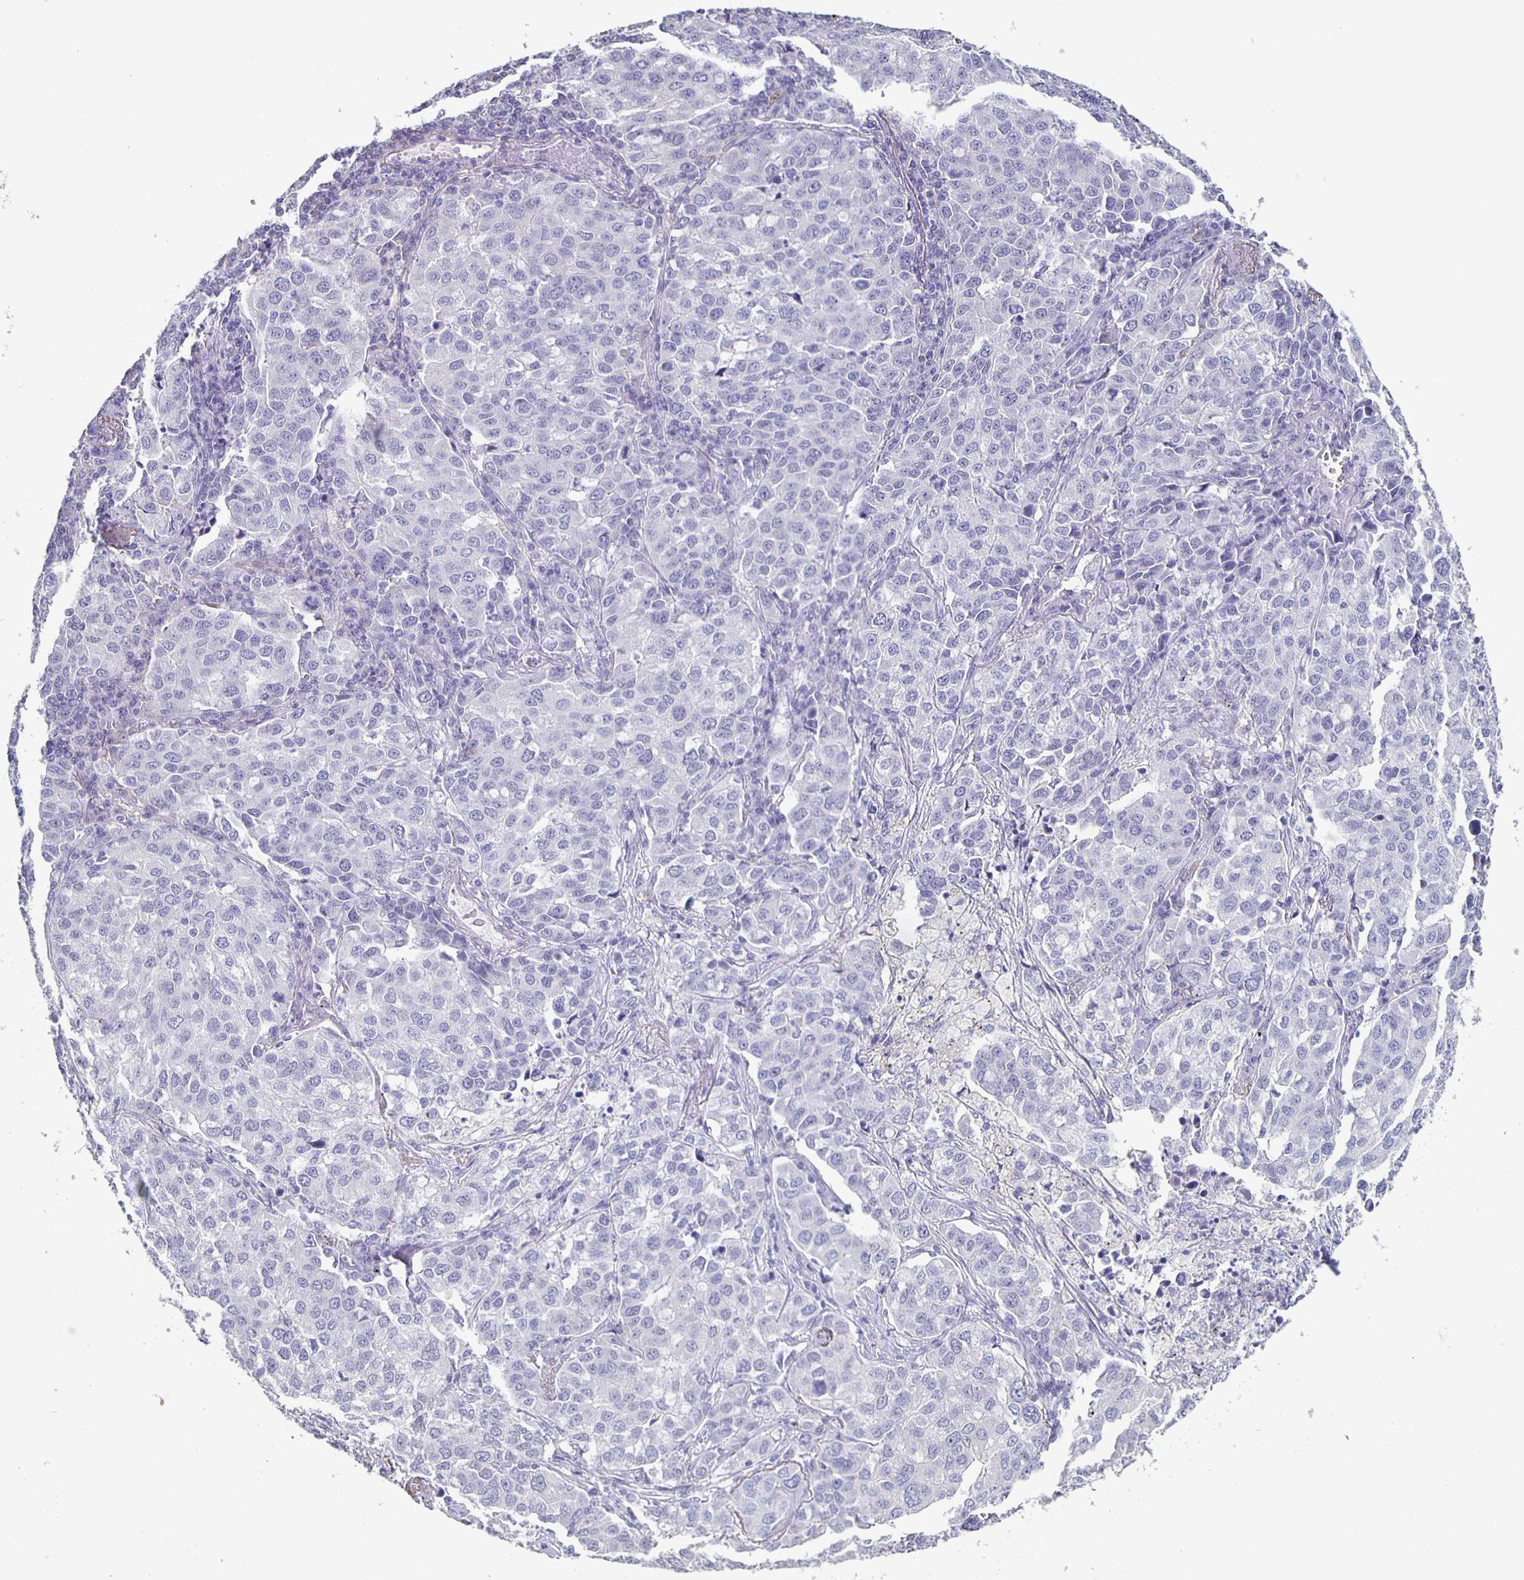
{"staining": {"intensity": "negative", "quantity": "none", "location": "none"}, "tissue": "lung cancer", "cell_type": "Tumor cells", "image_type": "cancer", "snomed": [{"axis": "morphology", "description": "Adenocarcinoma, NOS"}, {"axis": "morphology", "description": "Adenocarcinoma, metastatic, NOS"}, {"axis": "topography", "description": "Lymph node"}, {"axis": "topography", "description": "Lung"}], "caption": "Human metastatic adenocarcinoma (lung) stained for a protein using IHC reveals no staining in tumor cells.", "gene": "CACNA2D2", "patient": {"sex": "female", "age": 65}}